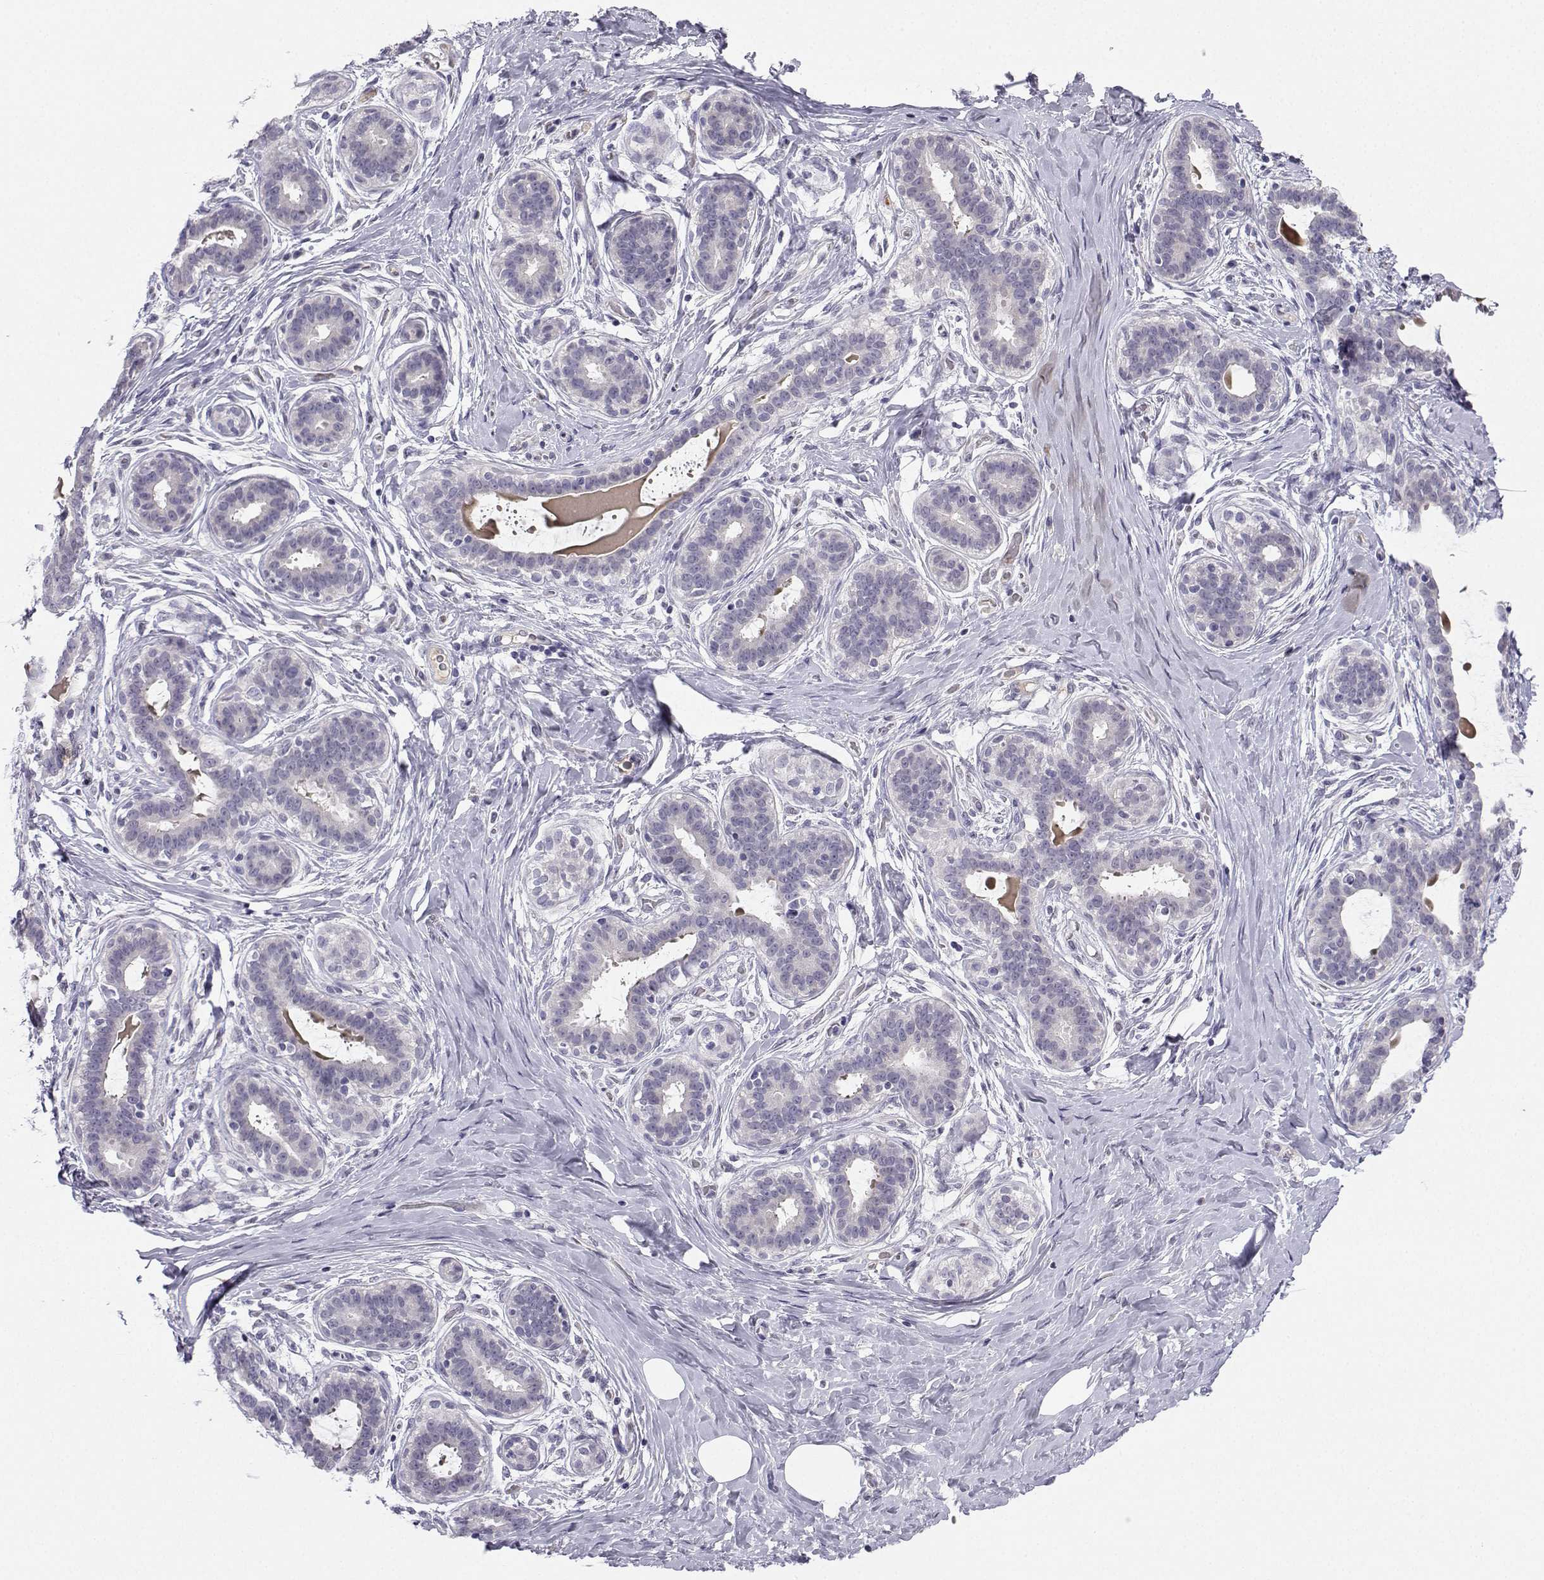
{"staining": {"intensity": "negative", "quantity": "none", "location": "none"}, "tissue": "breast", "cell_type": "Adipocytes", "image_type": "normal", "snomed": [{"axis": "morphology", "description": "Normal tissue, NOS"}, {"axis": "topography", "description": "Skin"}, {"axis": "topography", "description": "Breast"}], "caption": "This is an immunohistochemistry histopathology image of unremarkable human breast. There is no expression in adipocytes.", "gene": "CALY", "patient": {"sex": "female", "age": 43}}